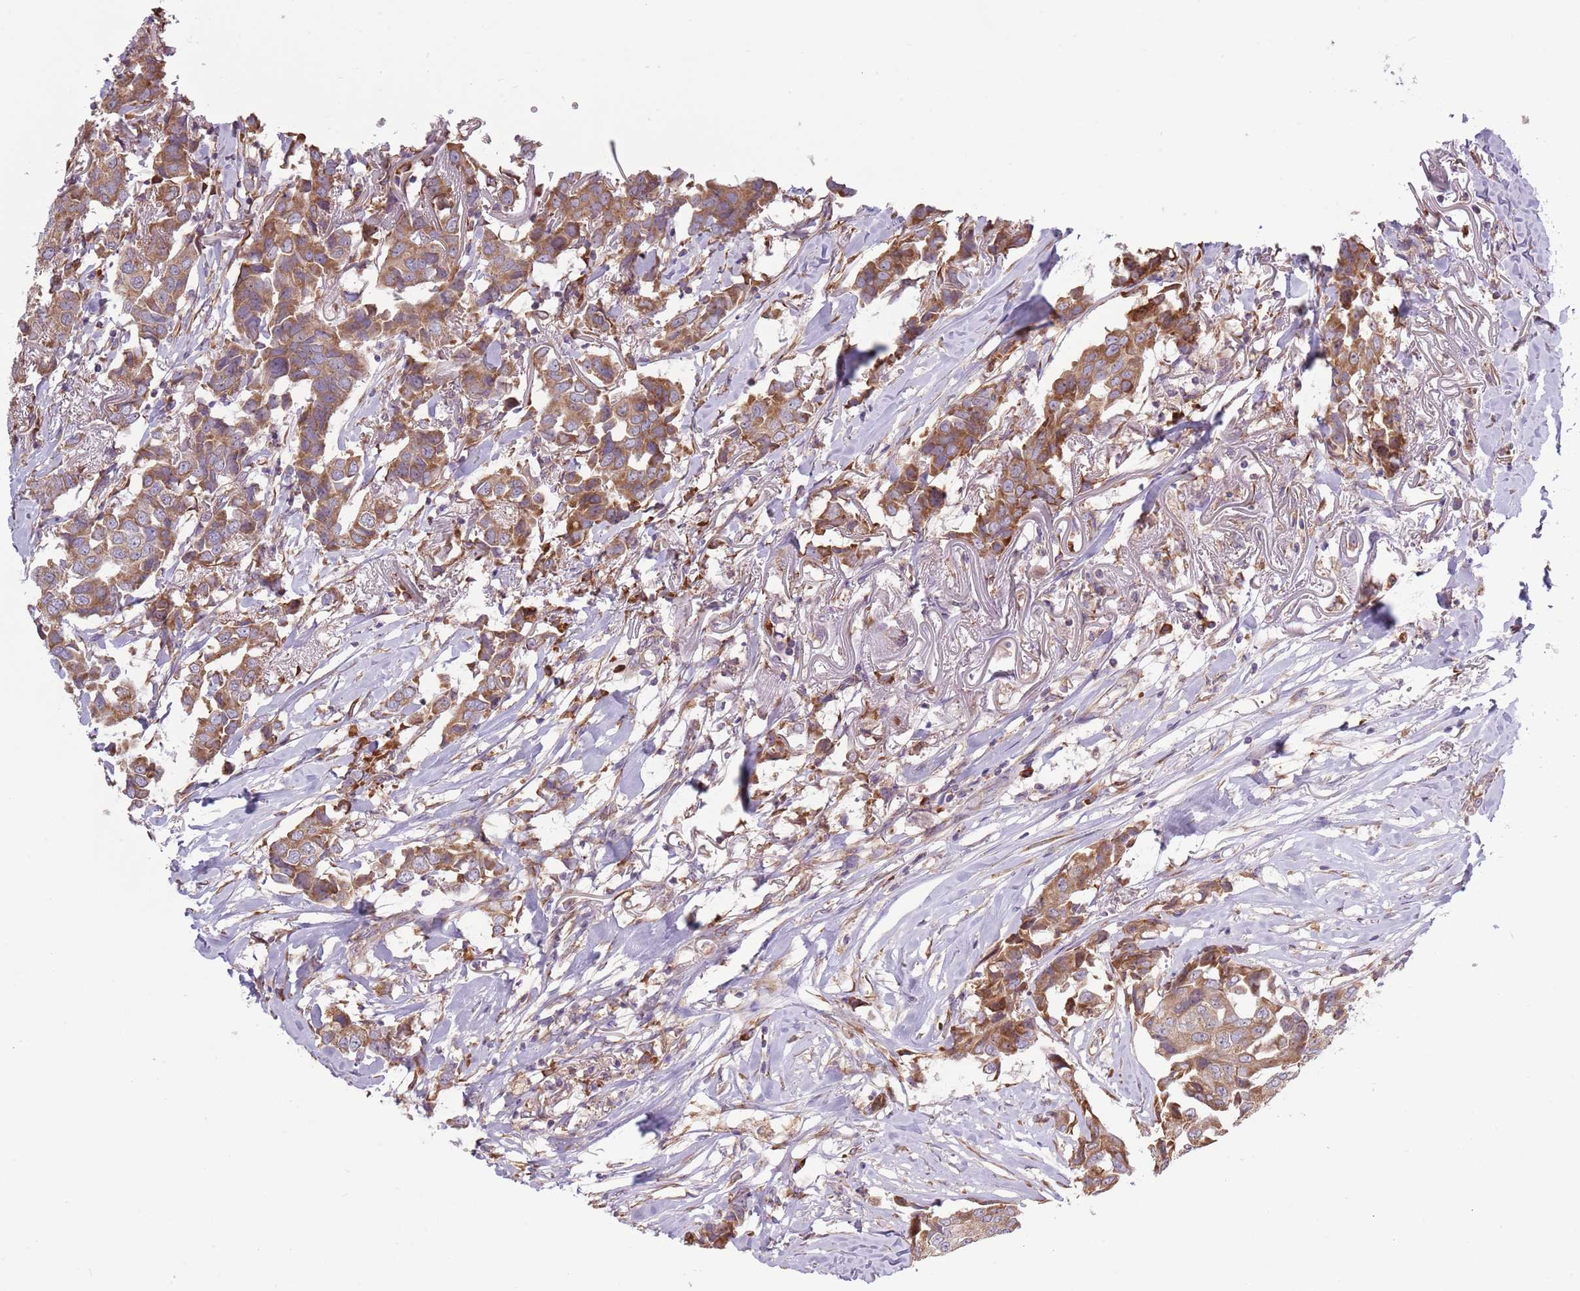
{"staining": {"intensity": "moderate", "quantity": ">75%", "location": "cytoplasmic/membranous"}, "tissue": "breast cancer", "cell_type": "Tumor cells", "image_type": "cancer", "snomed": [{"axis": "morphology", "description": "Duct carcinoma"}, {"axis": "topography", "description": "Breast"}], "caption": "The image shows immunohistochemical staining of breast invasive ductal carcinoma. There is moderate cytoplasmic/membranous positivity is present in approximately >75% of tumor cells.", "gene": "RPL17-C18orf32", "patient": {"sex": "female", "age": 80}}